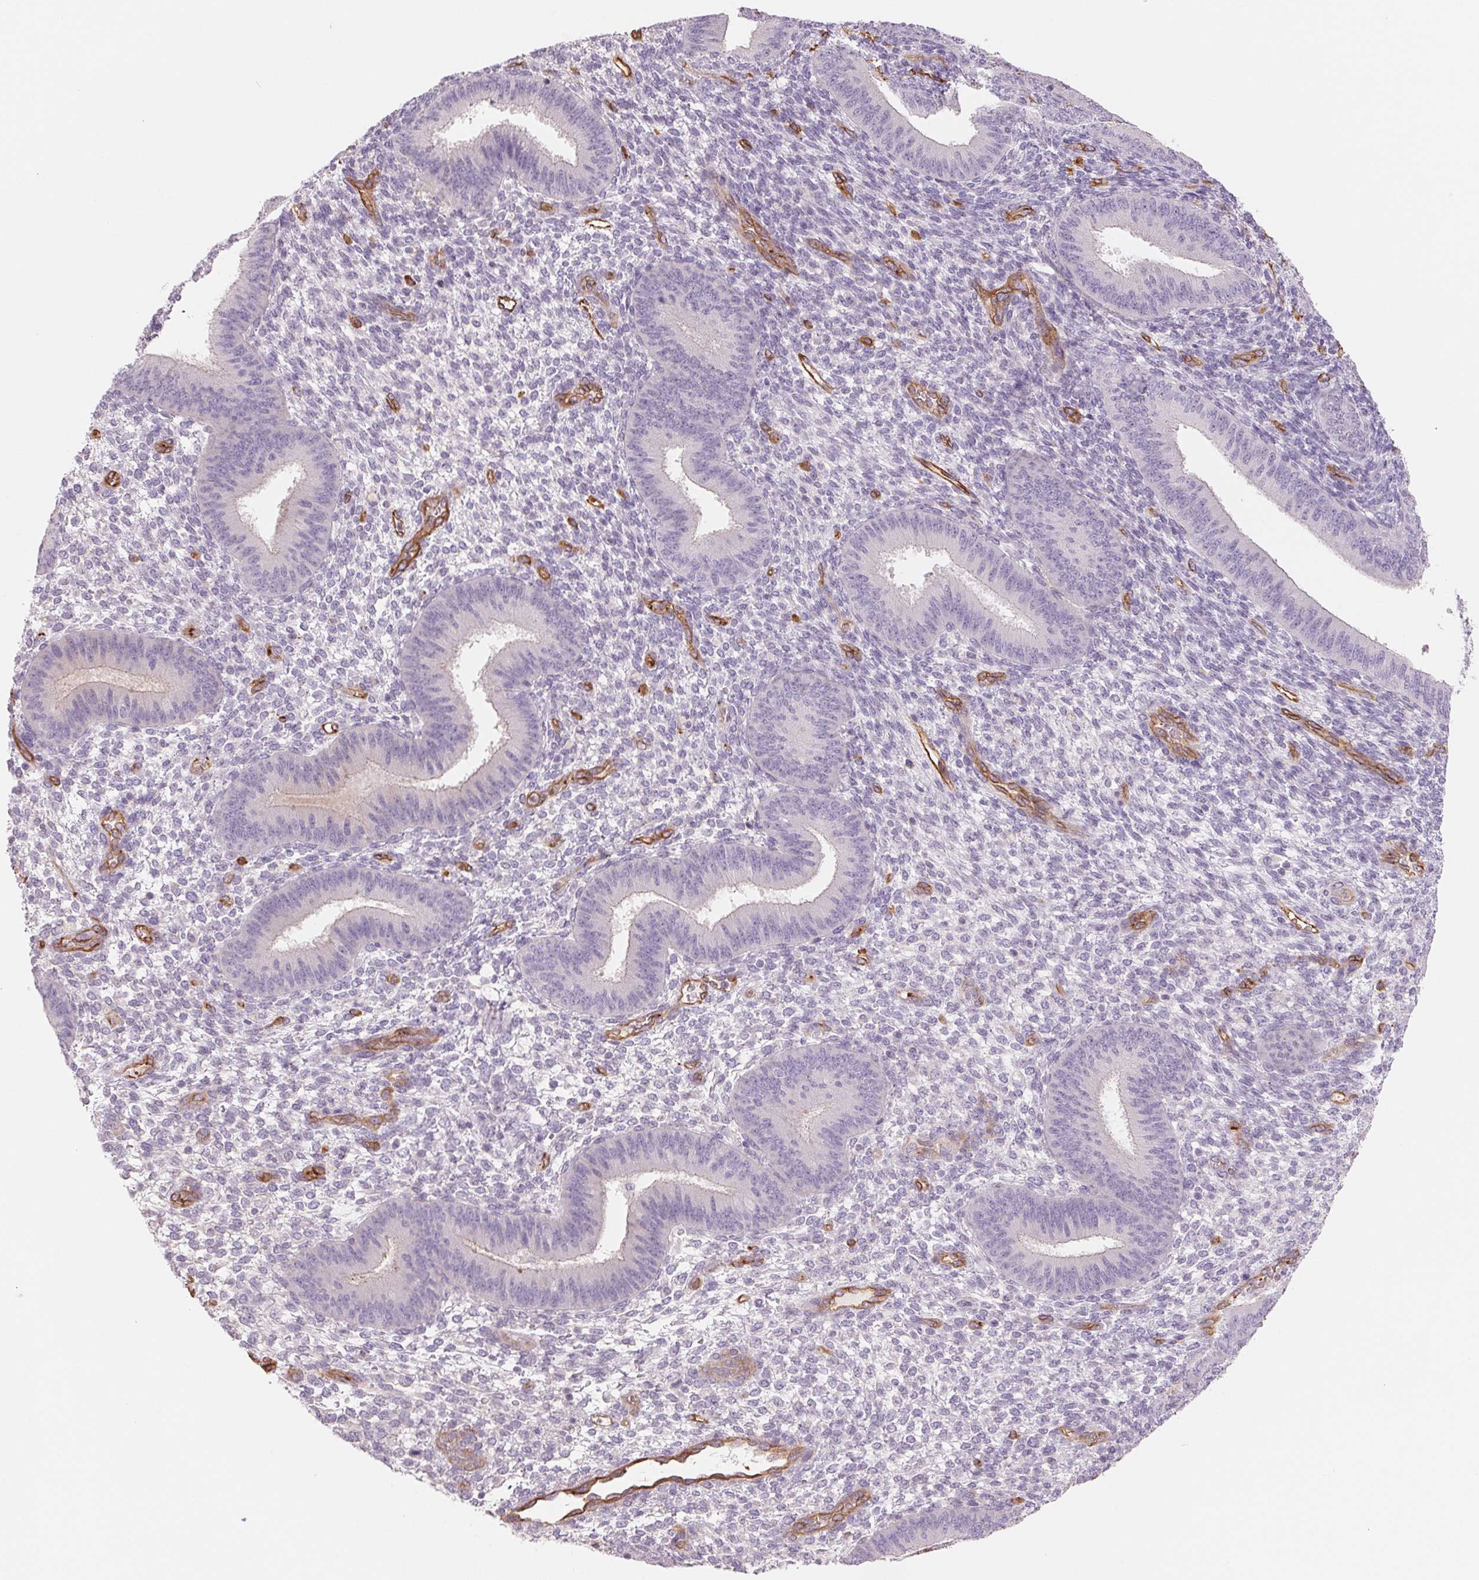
{"staining": {"intensity": "negative", "quantity": "none", "location": "none"}, "tissue": "endometrium", "cell_type": "Cells in endometrial stroma", "image_type": "normal", "snomed": [{"axis": "morphology", "description": "Normal tissue, NOS"}, {"axis": "topography", "description": "Endometrium"}], "caption": "Micrograph shows no protein staining in cells in endometrial stroma of normal endometrium. (Stains: DAB immunohistochemistry with hematoxylin counter stain, Microscopy: brightfield microscopy at high magnification).", "gene": "ANKRD13B", "patient": {"sex": "female", "age": 39}}